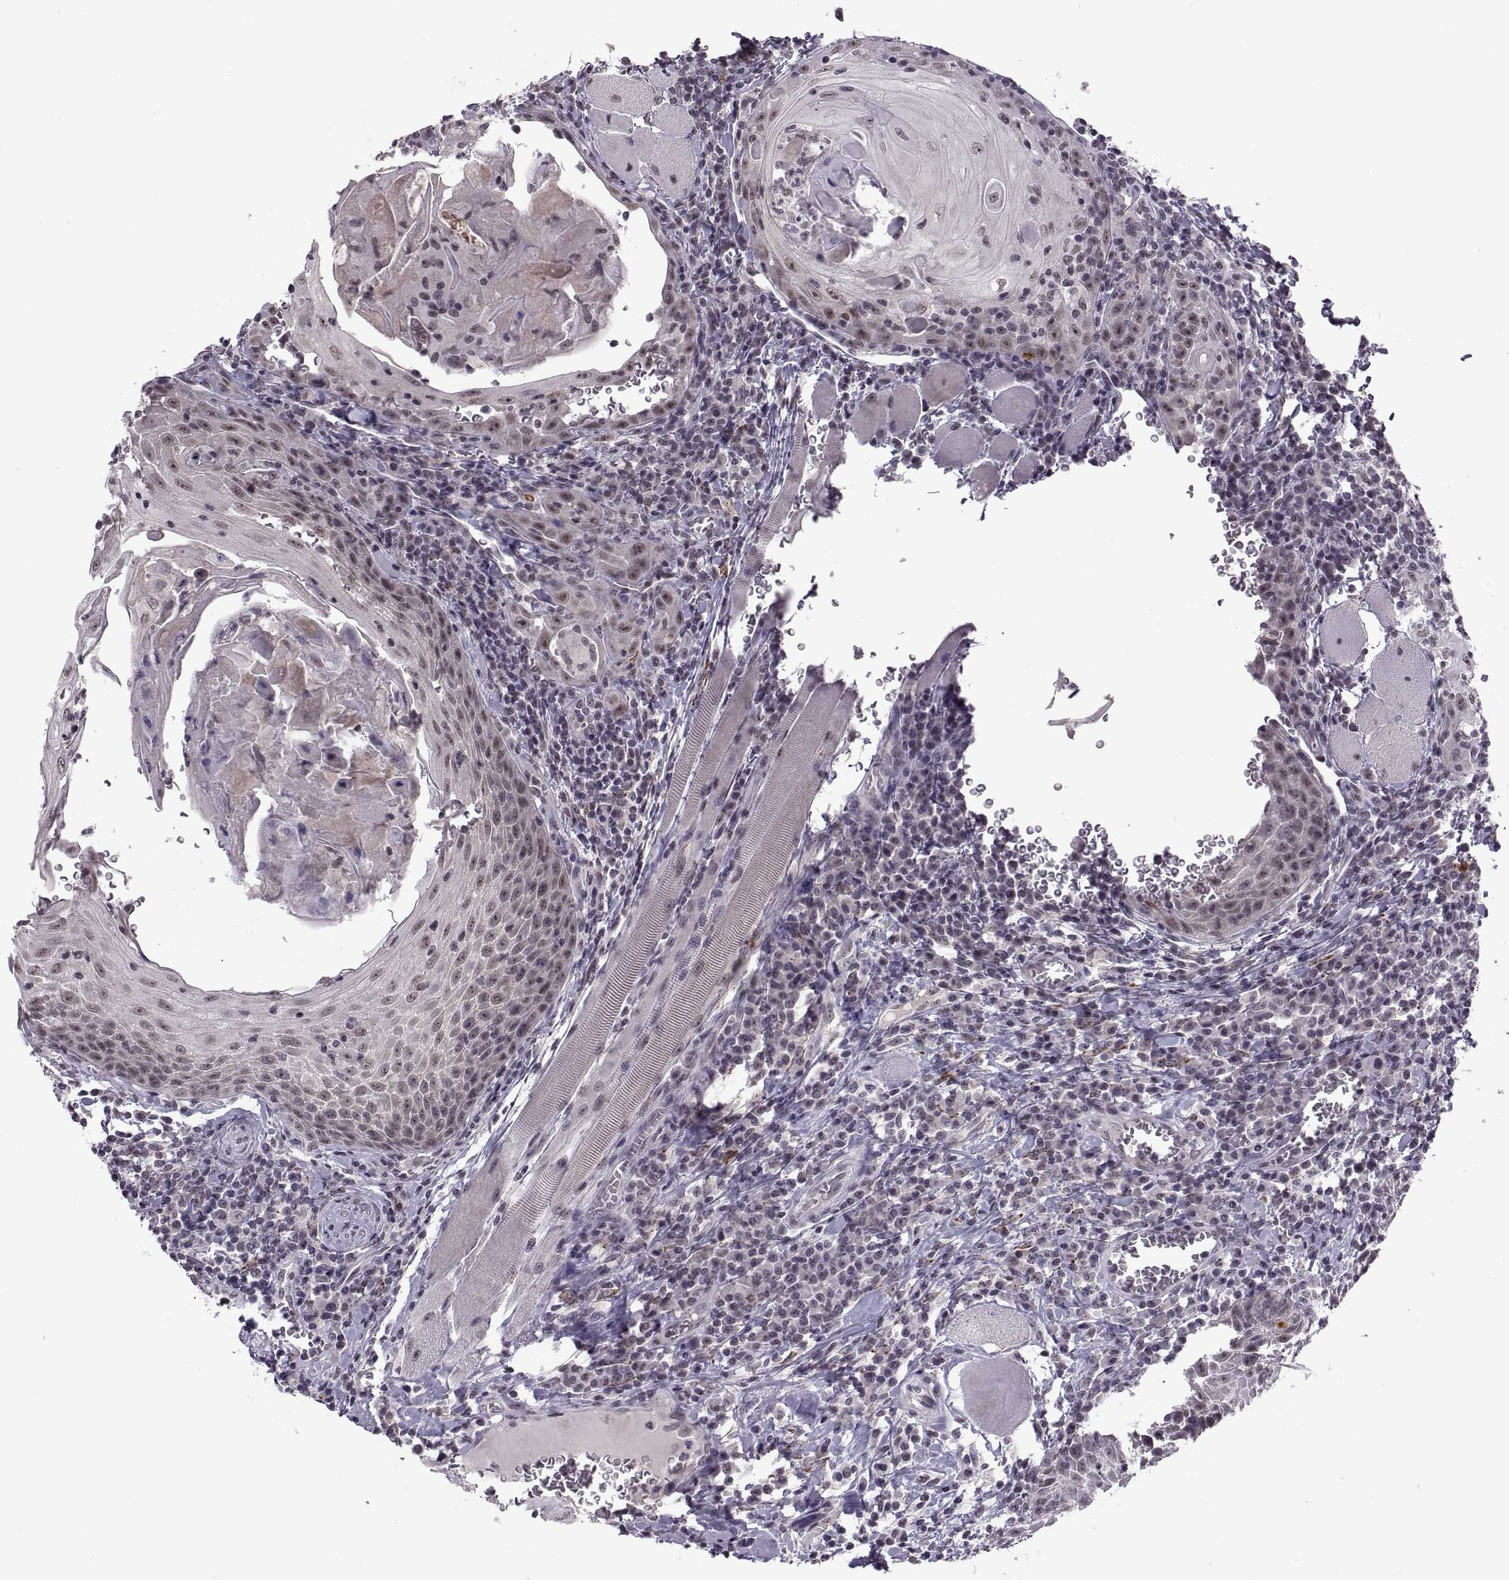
{"staining": {"intensity": "weak", "quantity": "25%-75%", "location": "nuclear"}, "tissue": "head and neck cancer", "cell_type": "Tumor cells", "image_type": "cancer", "snomed": [{"axis": "morphology", "description": "Normal tissue, NOS"}, {"axis": "morphology", "description": "Squamous cell carcinoma, NOS"}, {"axis": "topography", "description": "Oral tissue"}, {"axis": "topography", "description": "Head-Neck"}], "caption": "DAB immunohistochemical staining of head and neck cancer shows weak nuclear protein staining in approximately 25%-75% of tumor cells.", "gene": "OTP", "patient": {"sex": "male", "age": 52}}